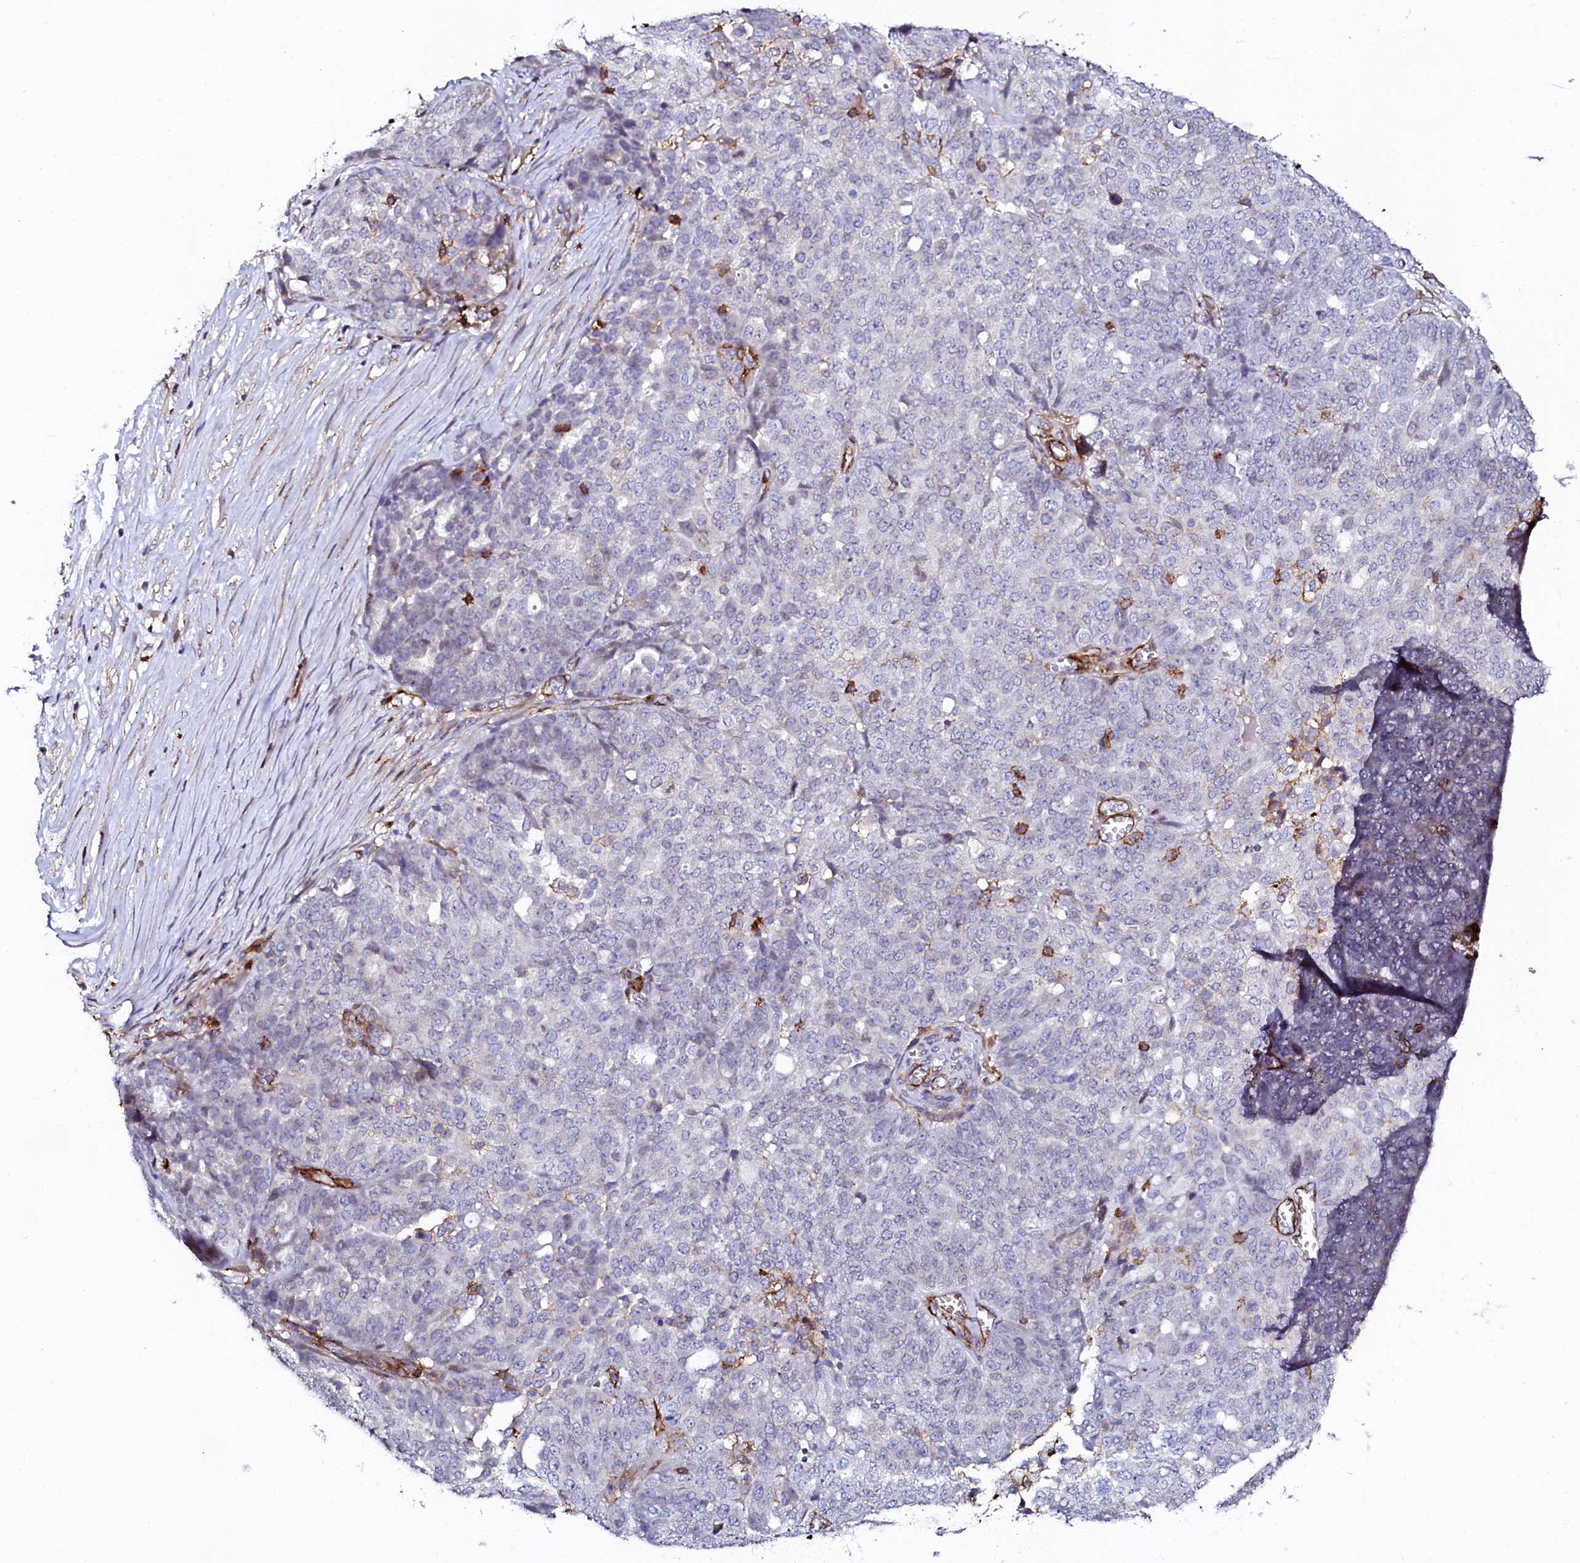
{"staining": {"intensity": "negative", "quantity": "none", "location": "none"}, "tissue": "ovarian cancer", "cell_type": "Tumor cells", "image_type": "cancer", "snomed": [{"axis": "morphology", "description": "Cystadenocarcinoma, serous, NOS"}, {"axis": "topography", "description": "Soft tissue"}, {"axis": "topography", "description": "Ovary"}], "caption": "The photomicrograph exhibits no staining of tumor cells in serous cystadenocarcinoma (ovarian).", "gene": "AAAS", "patient": {"sex": "female", "age": 57}}